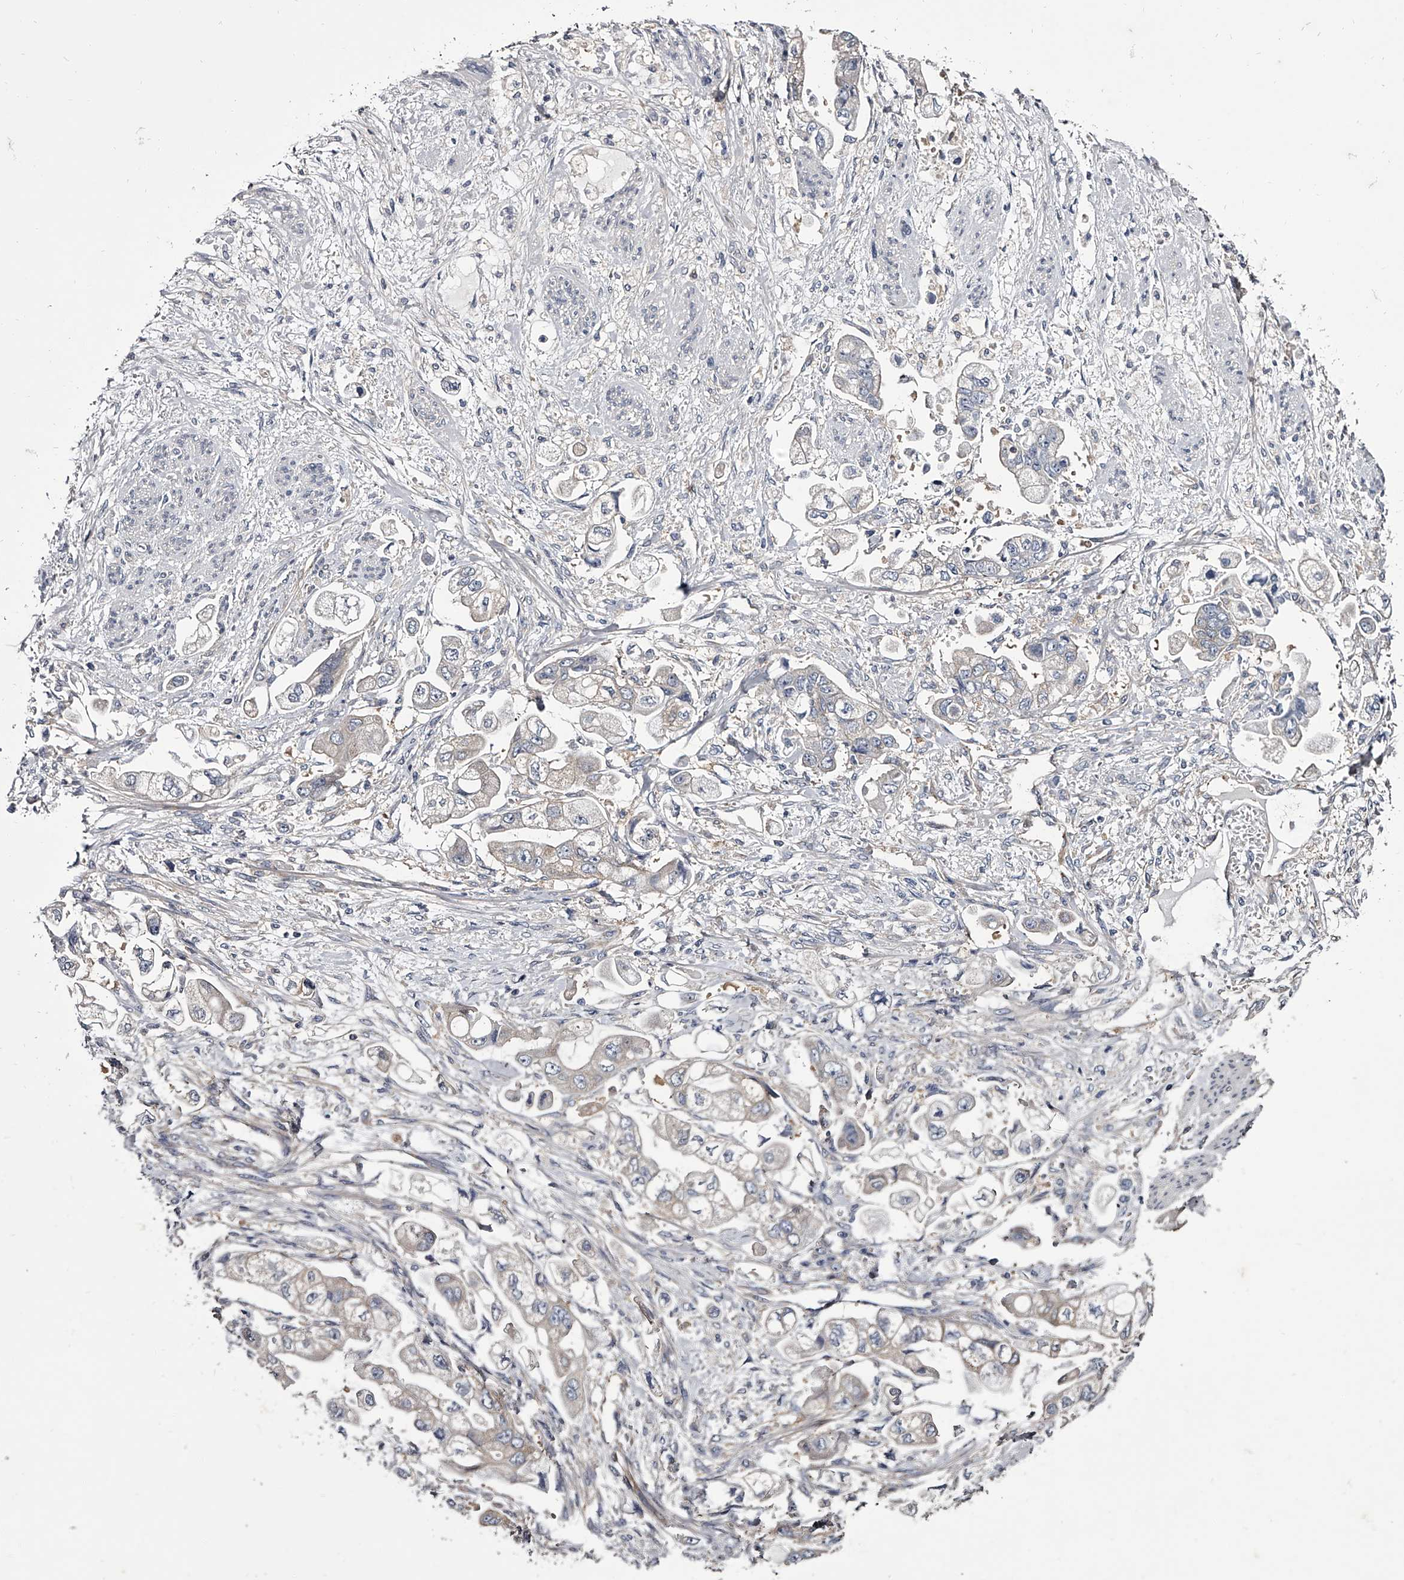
{"staining": {"intensity": "negative", "quantity": "none", "location": "none"}, "tissue": "stomach cancer", "cell_type": "Tumor cells", "image_type": "cancer", "snomed": [{"axis": "morphology", "description": "Adenocarcinoma, NOS"}, {"axis": "topography", "description": "Stomach"}], "caption": "Immunohistochemical staining of human stomach cancer shows no significant expression in tumor cells.", "gene": "GAPVD1", "patient": {"sex": "male", "age": 62}}